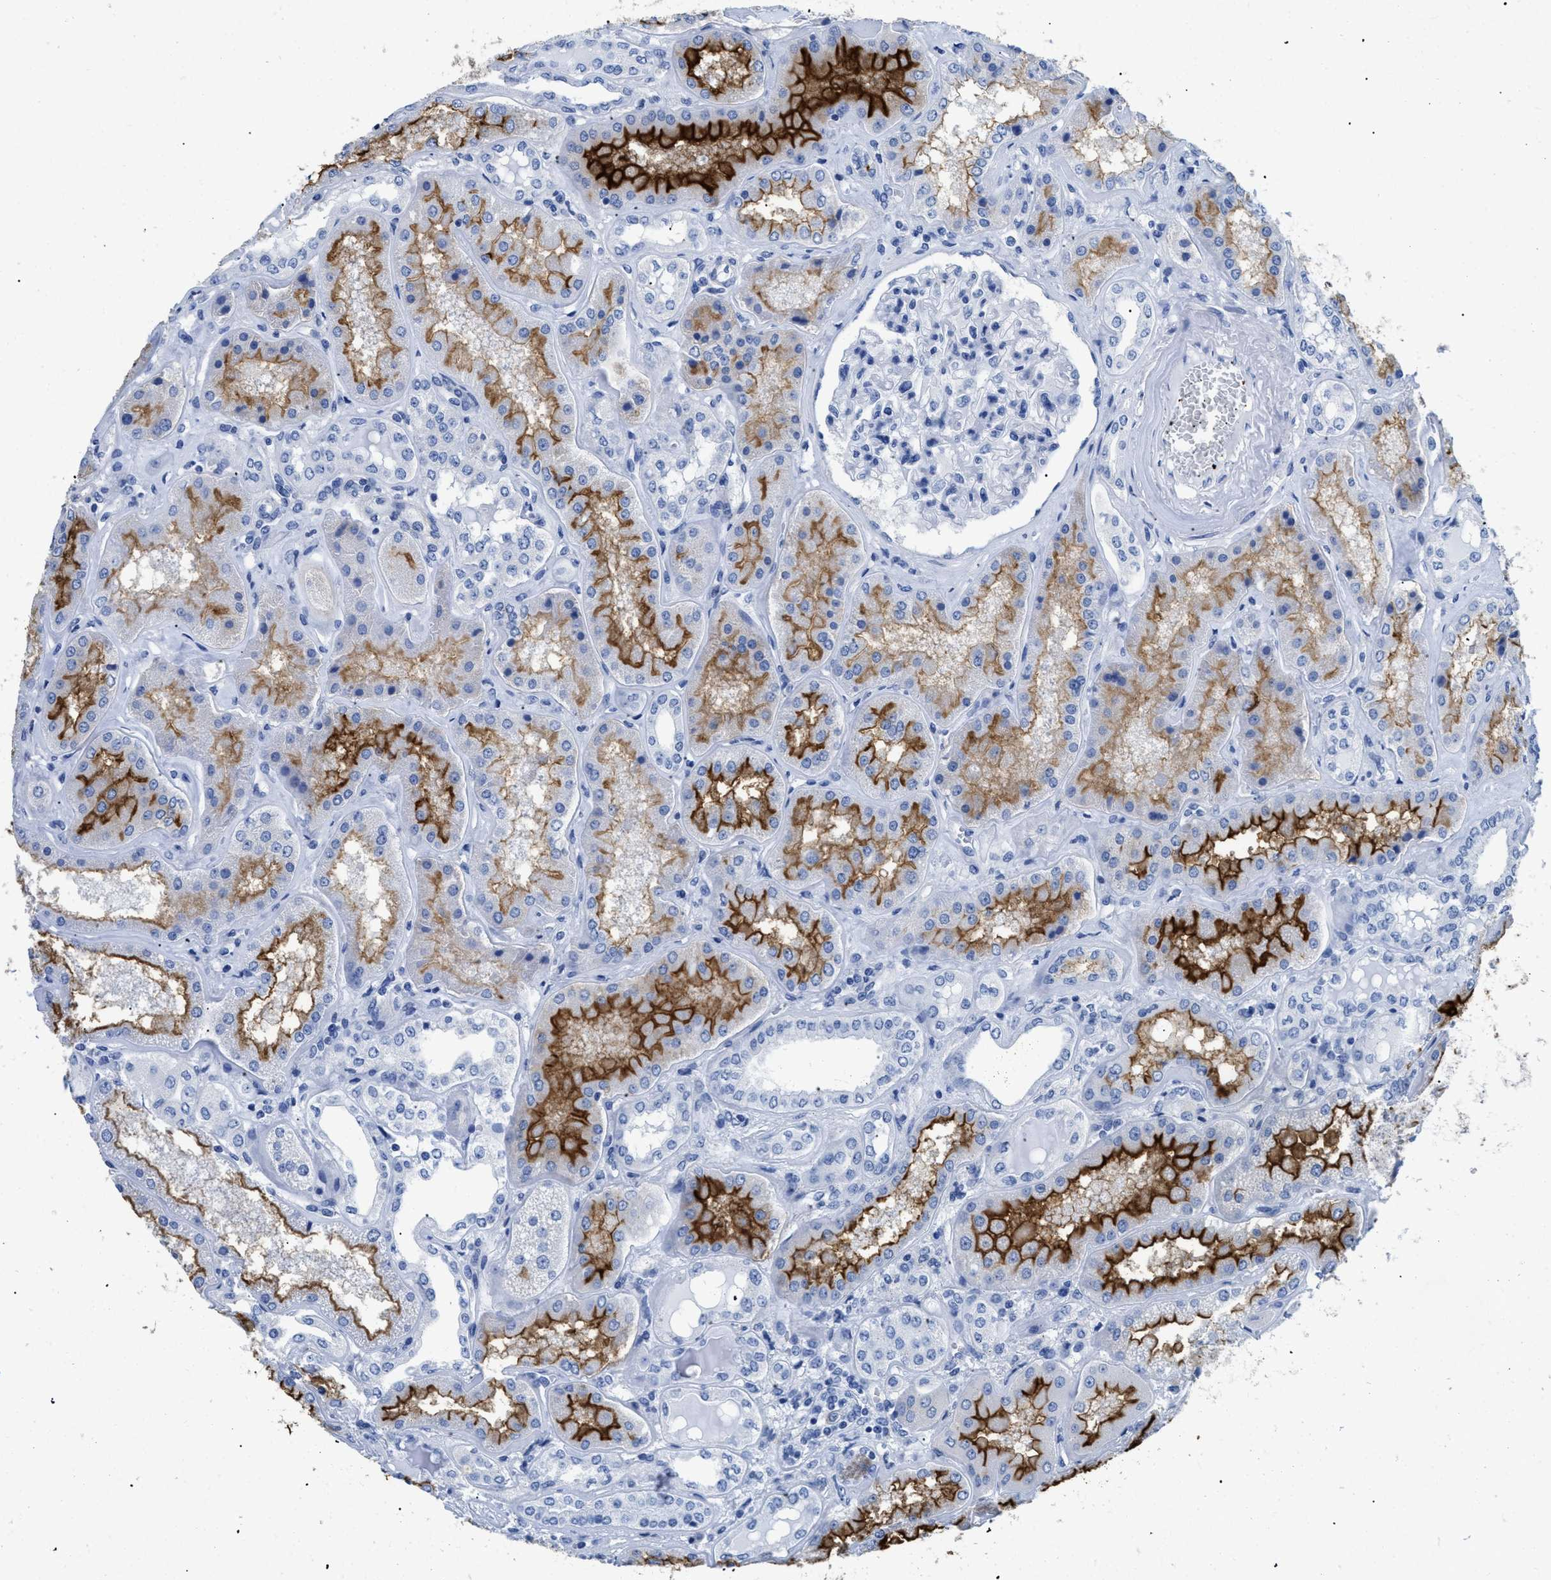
{"staining": {"intensity": "negative", "quantity": "none", "location": "none"}, "tissue": "kidney", "cell_type": "Cells in glomeruli", "image_type": "normal", "snomed": [{"axis": "morphology", "description": "Normal tissue, NOS"}, {"axis": "topography", "description": "Kidney"}], "caption": "DAB immunohistochemical staining of unremarkable kidney reveals no significant expression in cells in glomeruli. Nuclei are stained in blue.", "gene": "DLC1", "patient": {"sex": "female", "age": 56}}